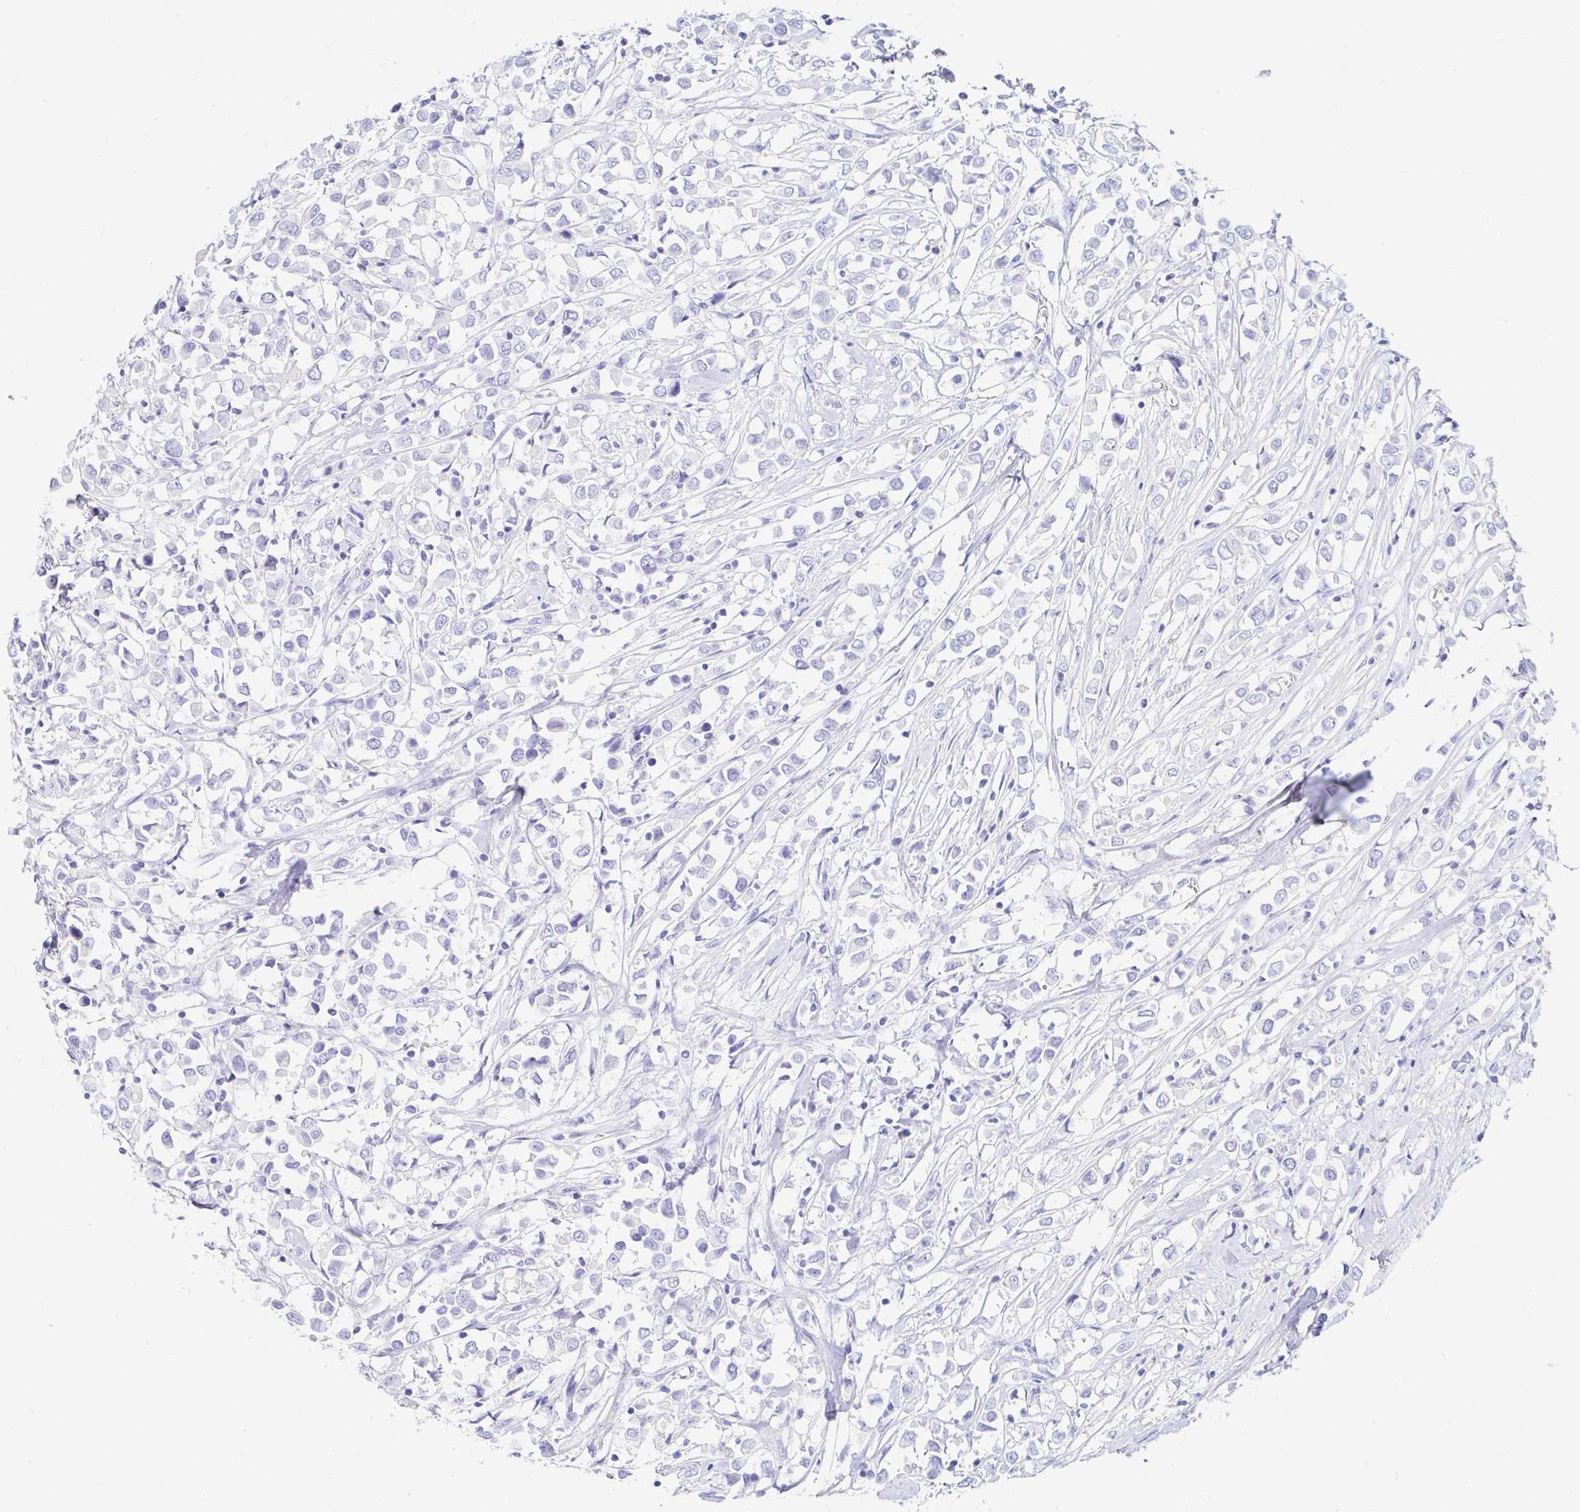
{"staining": {"intensity": "negative", "quantity": "none", "location": "none"}, "tissue": "breast cancer", "cell_type": "Tumor cells", "image_type": "cancer", "snomed": [{"axis": "morphology", "description": "Duct carcinoma"}, {"axis": "topography", "description": "Breast"}], "caption": "The immunohistochemistry histopathology image has no significant positivity in tumor cells of breast cancer (invasive ductal carcinoma) tissue.", "gene": "NR2E1", "patient": {"sex": "female", "age": 61}}